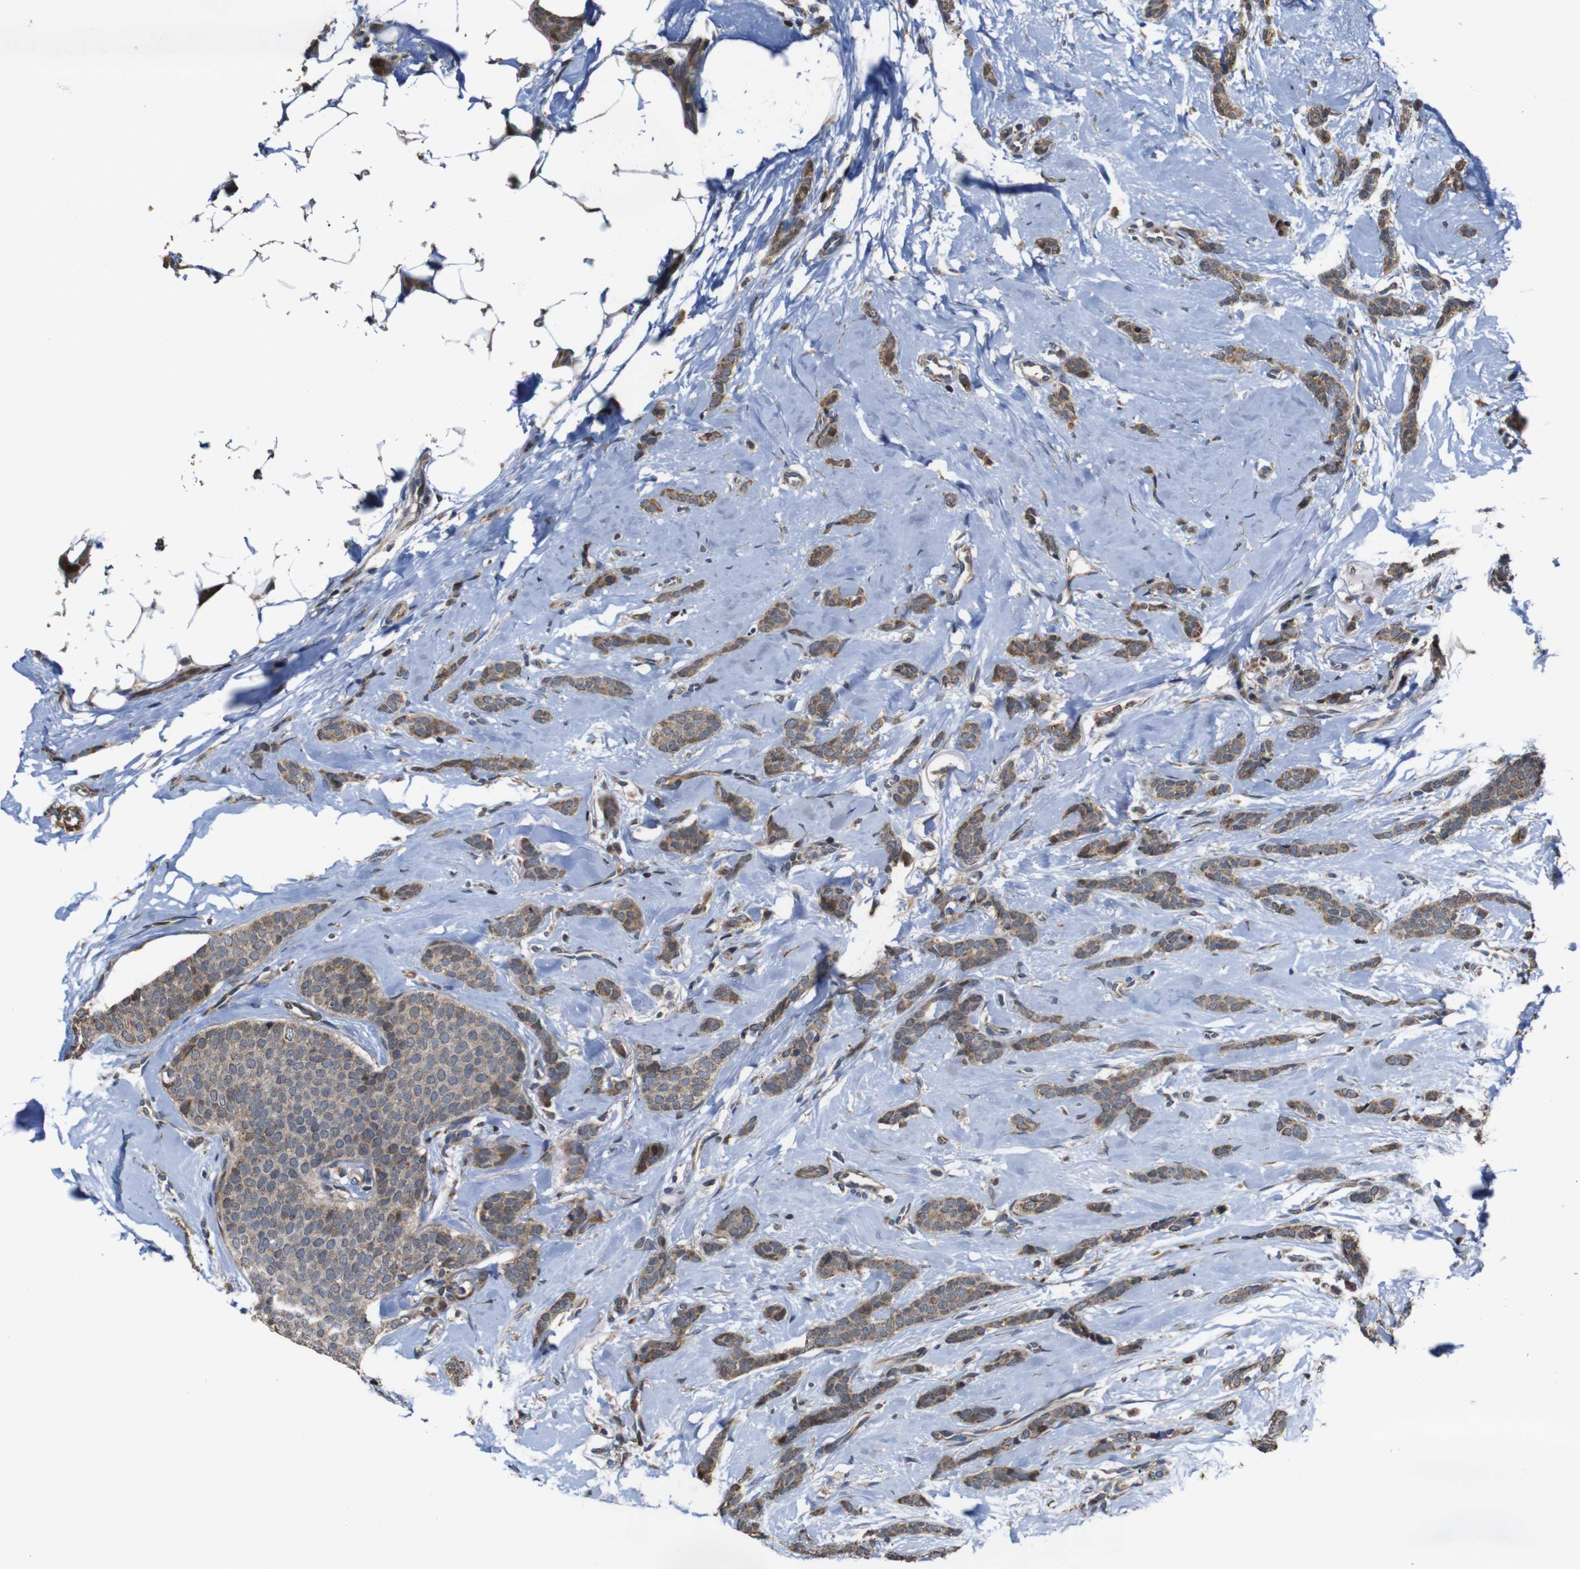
{"staining": {"intensity": "moderate", "quantity": ">75%", "location": "cytoplasmic/membranous"}, "tissue": "breast cancer", "cell_type": "Tumor cells", "image_type": "cancer", "snomed": [{"axis": "morphology", "description": "Lobular carcinoma"}, {"axis": "topography", "description": "Skin"}, {"axis": "topography", "description": "Breast"}], "caption": "Tumor cells display moderate cytoplasmic/membranous staining in about >75% of cells in breast cancer. The staining is performed using DAB (3,3'-diaminobenzidine) brown chromogen to label protein expression. The nuclei are counter-stained blue using hematoxylin.", "gene": "SNN", "patient": {"sex": "female", "age": 46}}